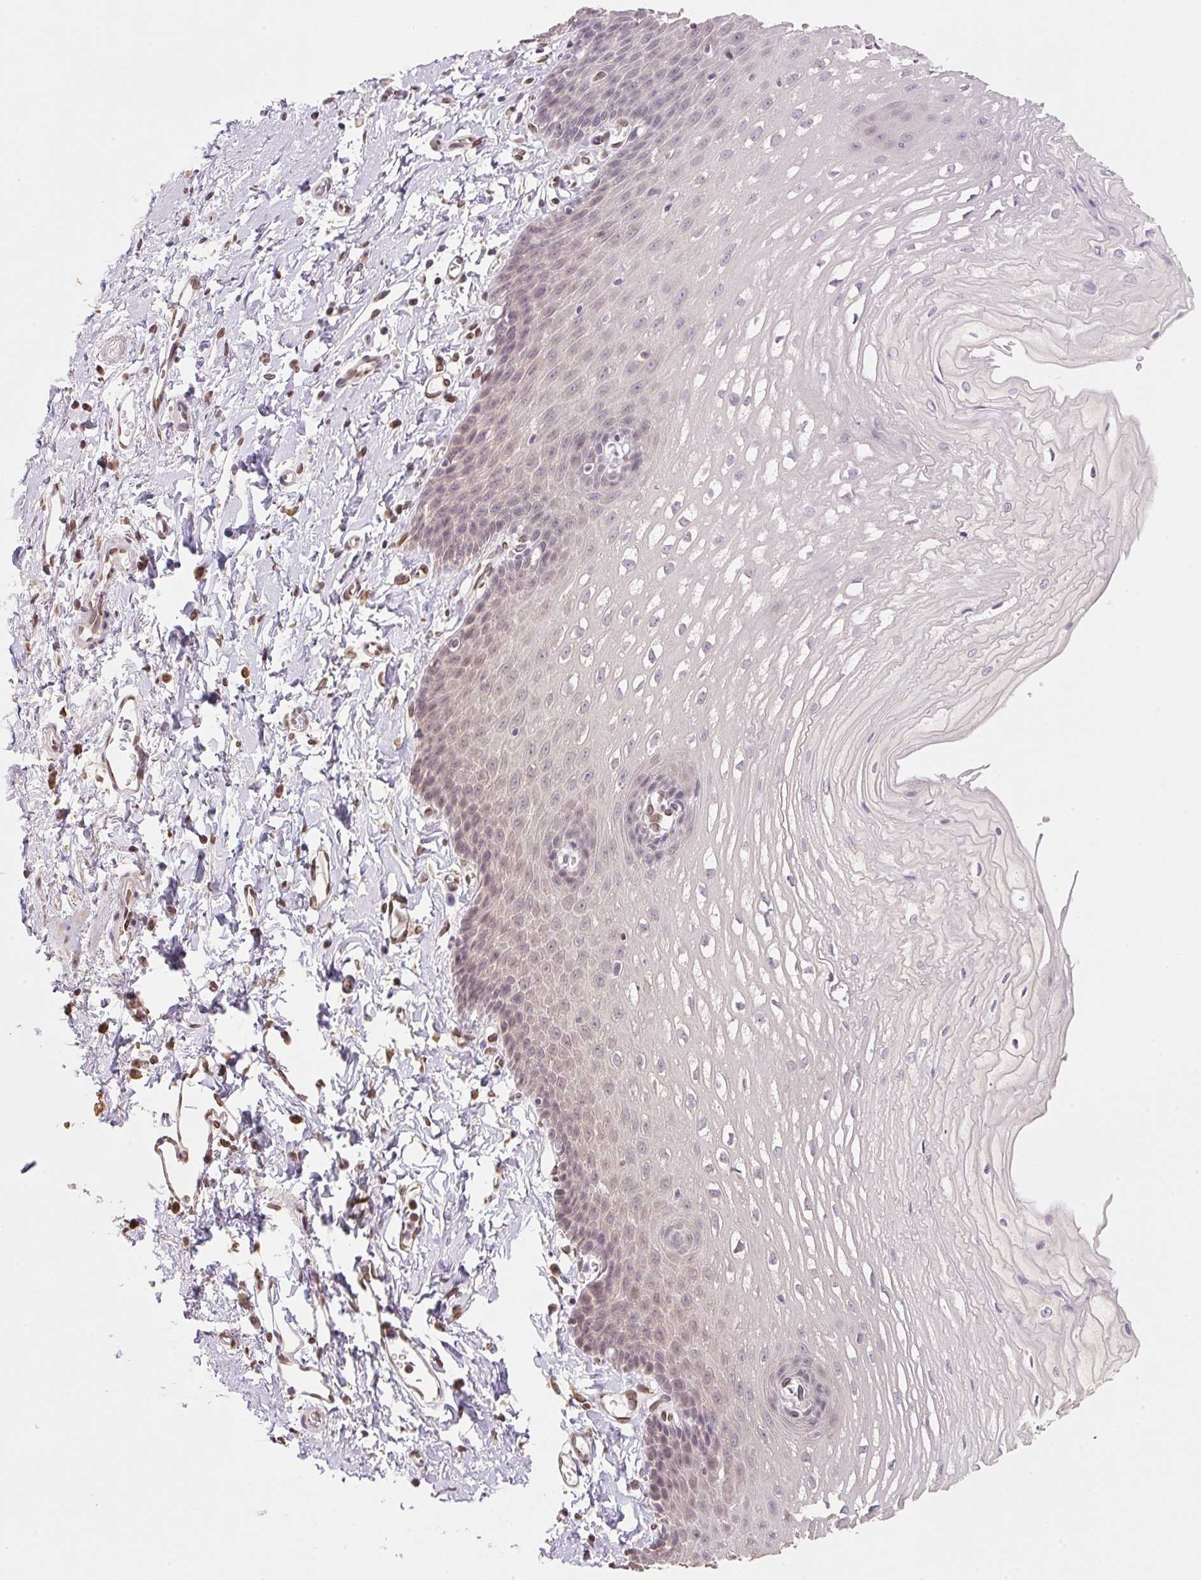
{"staining": {"intensity": "weak", "quantity": "25%-75%", "location": "nuclear"}, "tissue": "esophagus", "cell_type": "Squamous epithelial cells", "image_type": "normal", "snomed": [{"axis": "morphology", "description": "Normal tissue, NOS"}, {"axis": "topography", "description": "Esophagus"}], "caption": "Immunohistochemical staining of normal human esophagus shows low levels of weak nuclear expression in approximately 25%-75% of squamous epithelial cells.", "gene": "SYNE3", "patient": {"sex": "male", "age": 70}}